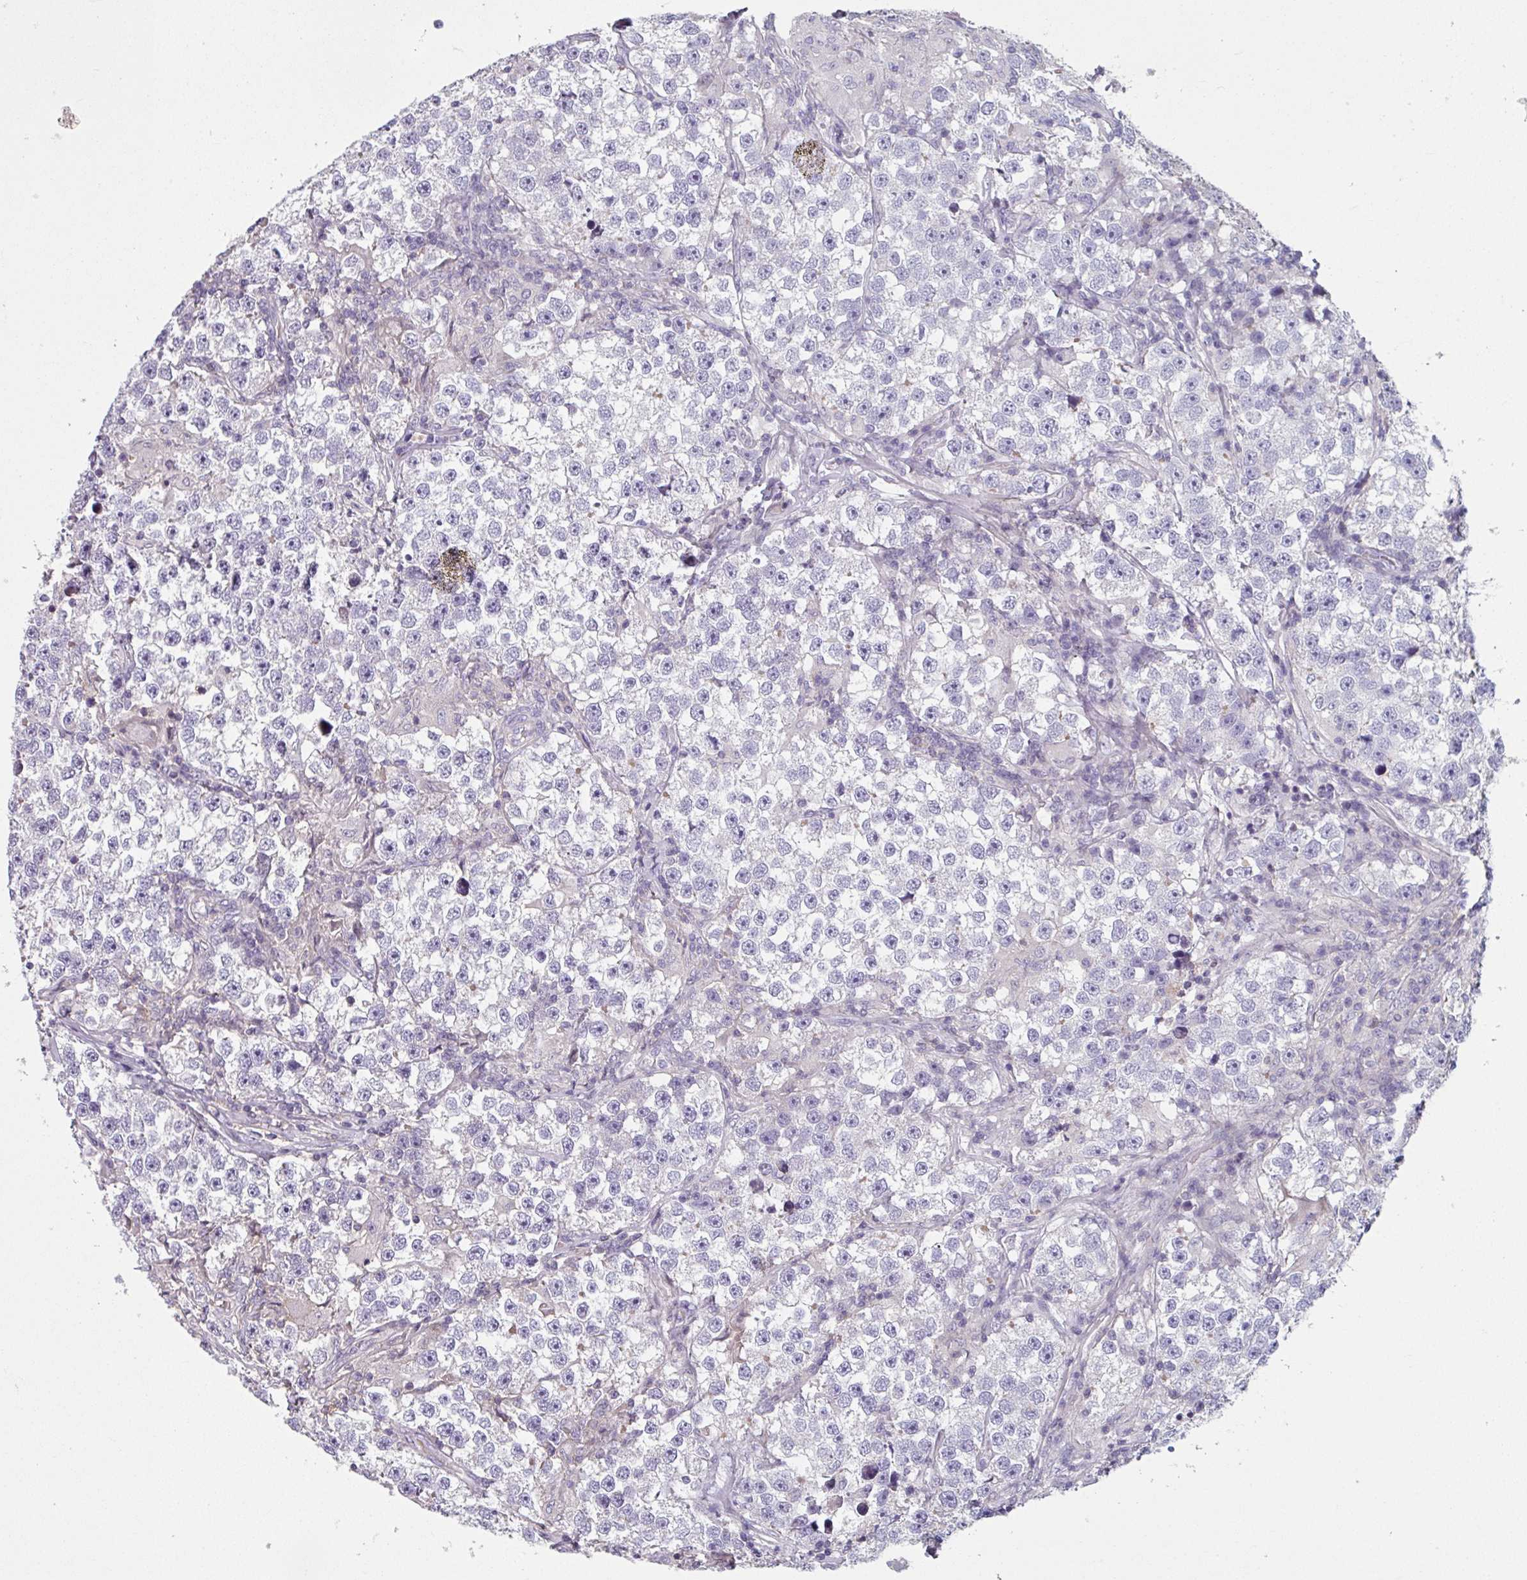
{"staining": {"intensity": "negative", "quantity": "none", "location": "none"}, "tissue": "testis cancer", "cell_type": "Tumor cells", "image_type": "cancer", "snomed": [{"axis": "morphology", "description": "Seminoma, NOS"}, {"axis": "topography", "description": "Testis"}], "caption": "Tumor cells show no significant protein staining in seminoma (testis).", "gene": "TMEM132A", "patient": {"sex": "male", "age": 46}}